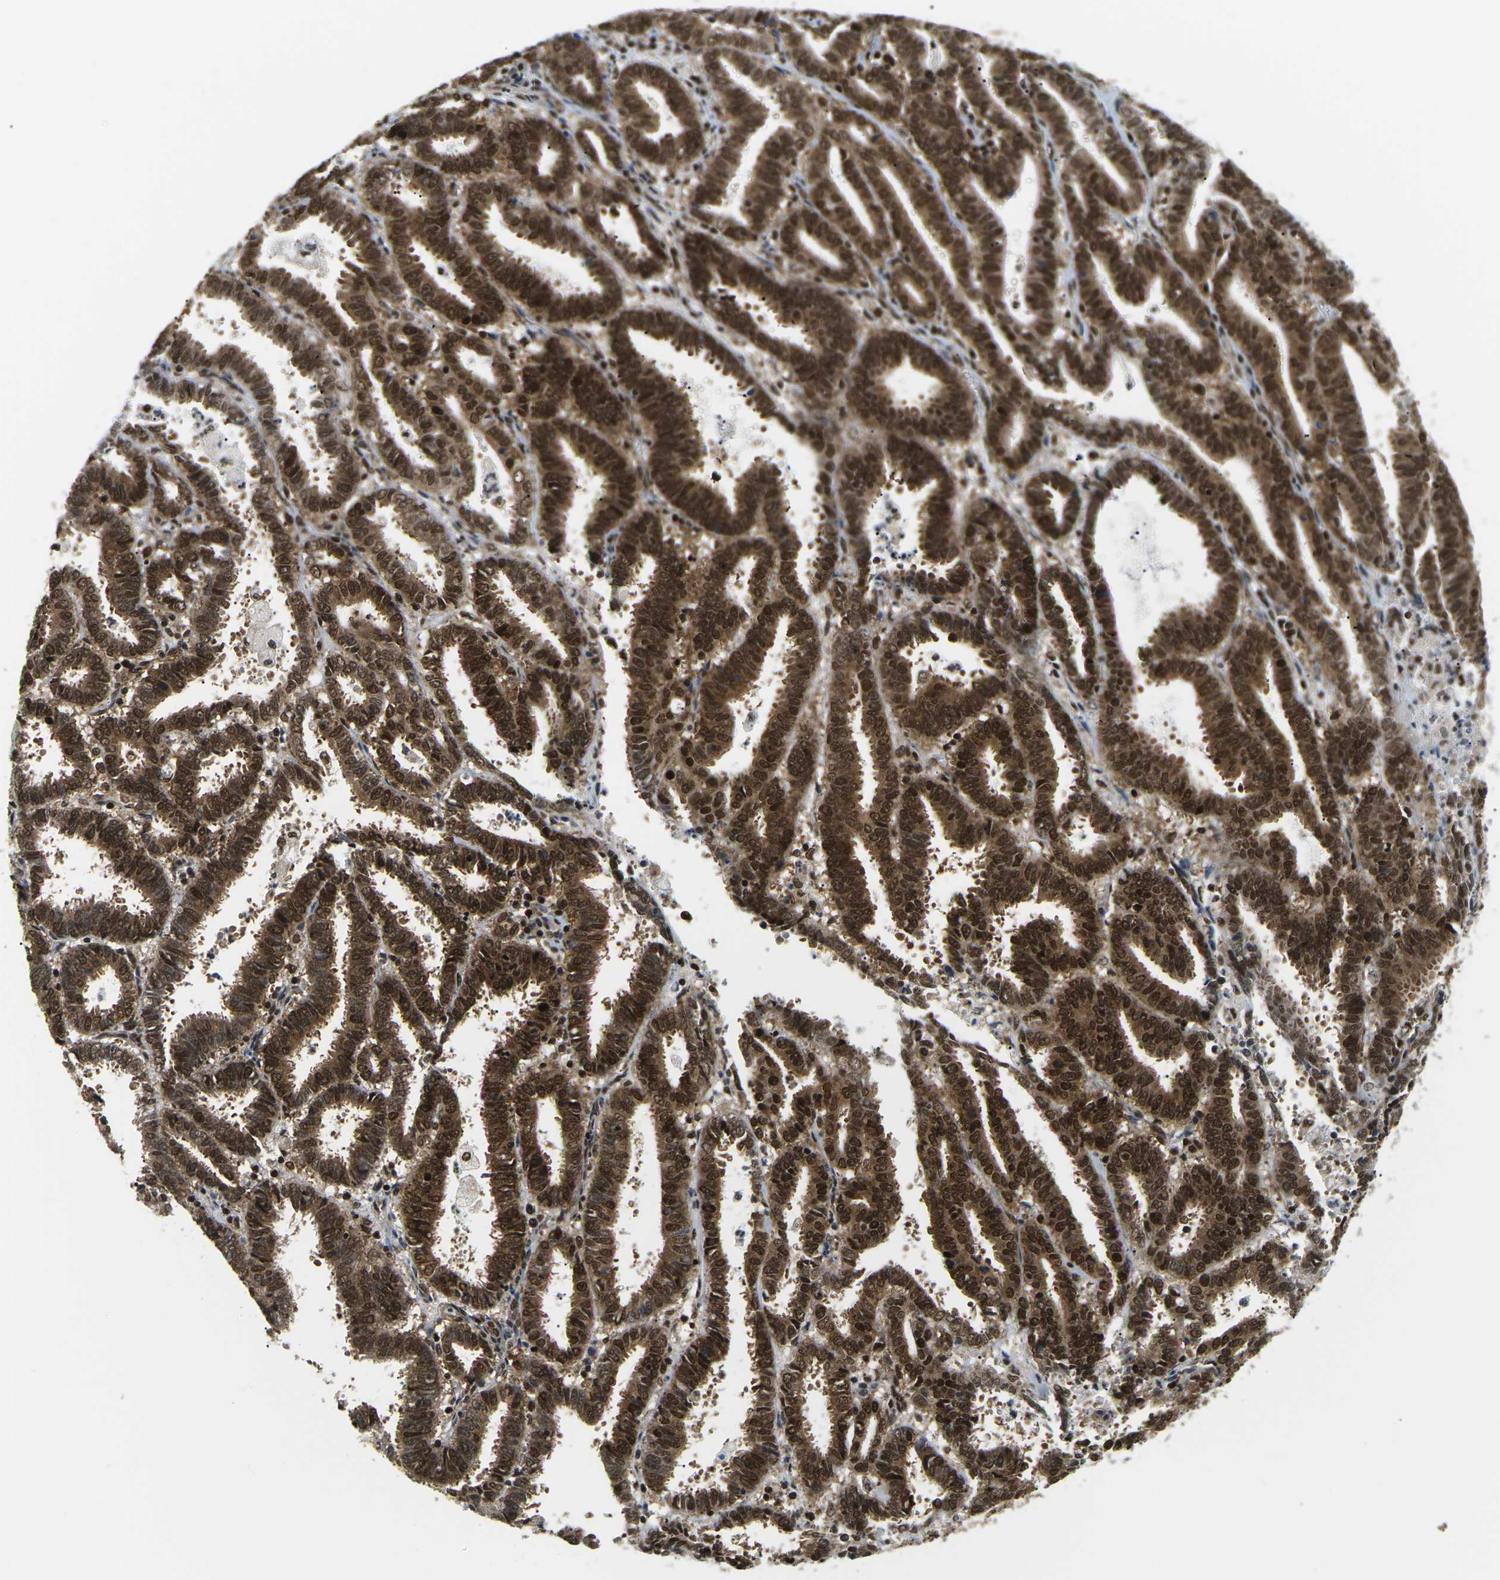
{"staining": {"intensity": "strong", "quantity": ">75%", "location": "cytoplasmic/membranous,nuclear"}, "tissue": "endometrial cancer", "cell_type": "Tumor cells", "image_type": "cancer", "snomed": [{"axis": "morphology", "description": "Adenocarcinoma, NOS"}, {"axis": "topography", "description": "Uterus"}], "caption": "Brown immunohistochemical staining in endometrial adenocarcinoma exhibits strong cytoplasmic/membranous and nuclear staining in about >75% of tumor cells.", "gene": "CELF1", "patient": {"sex": "female", "age": 83}}